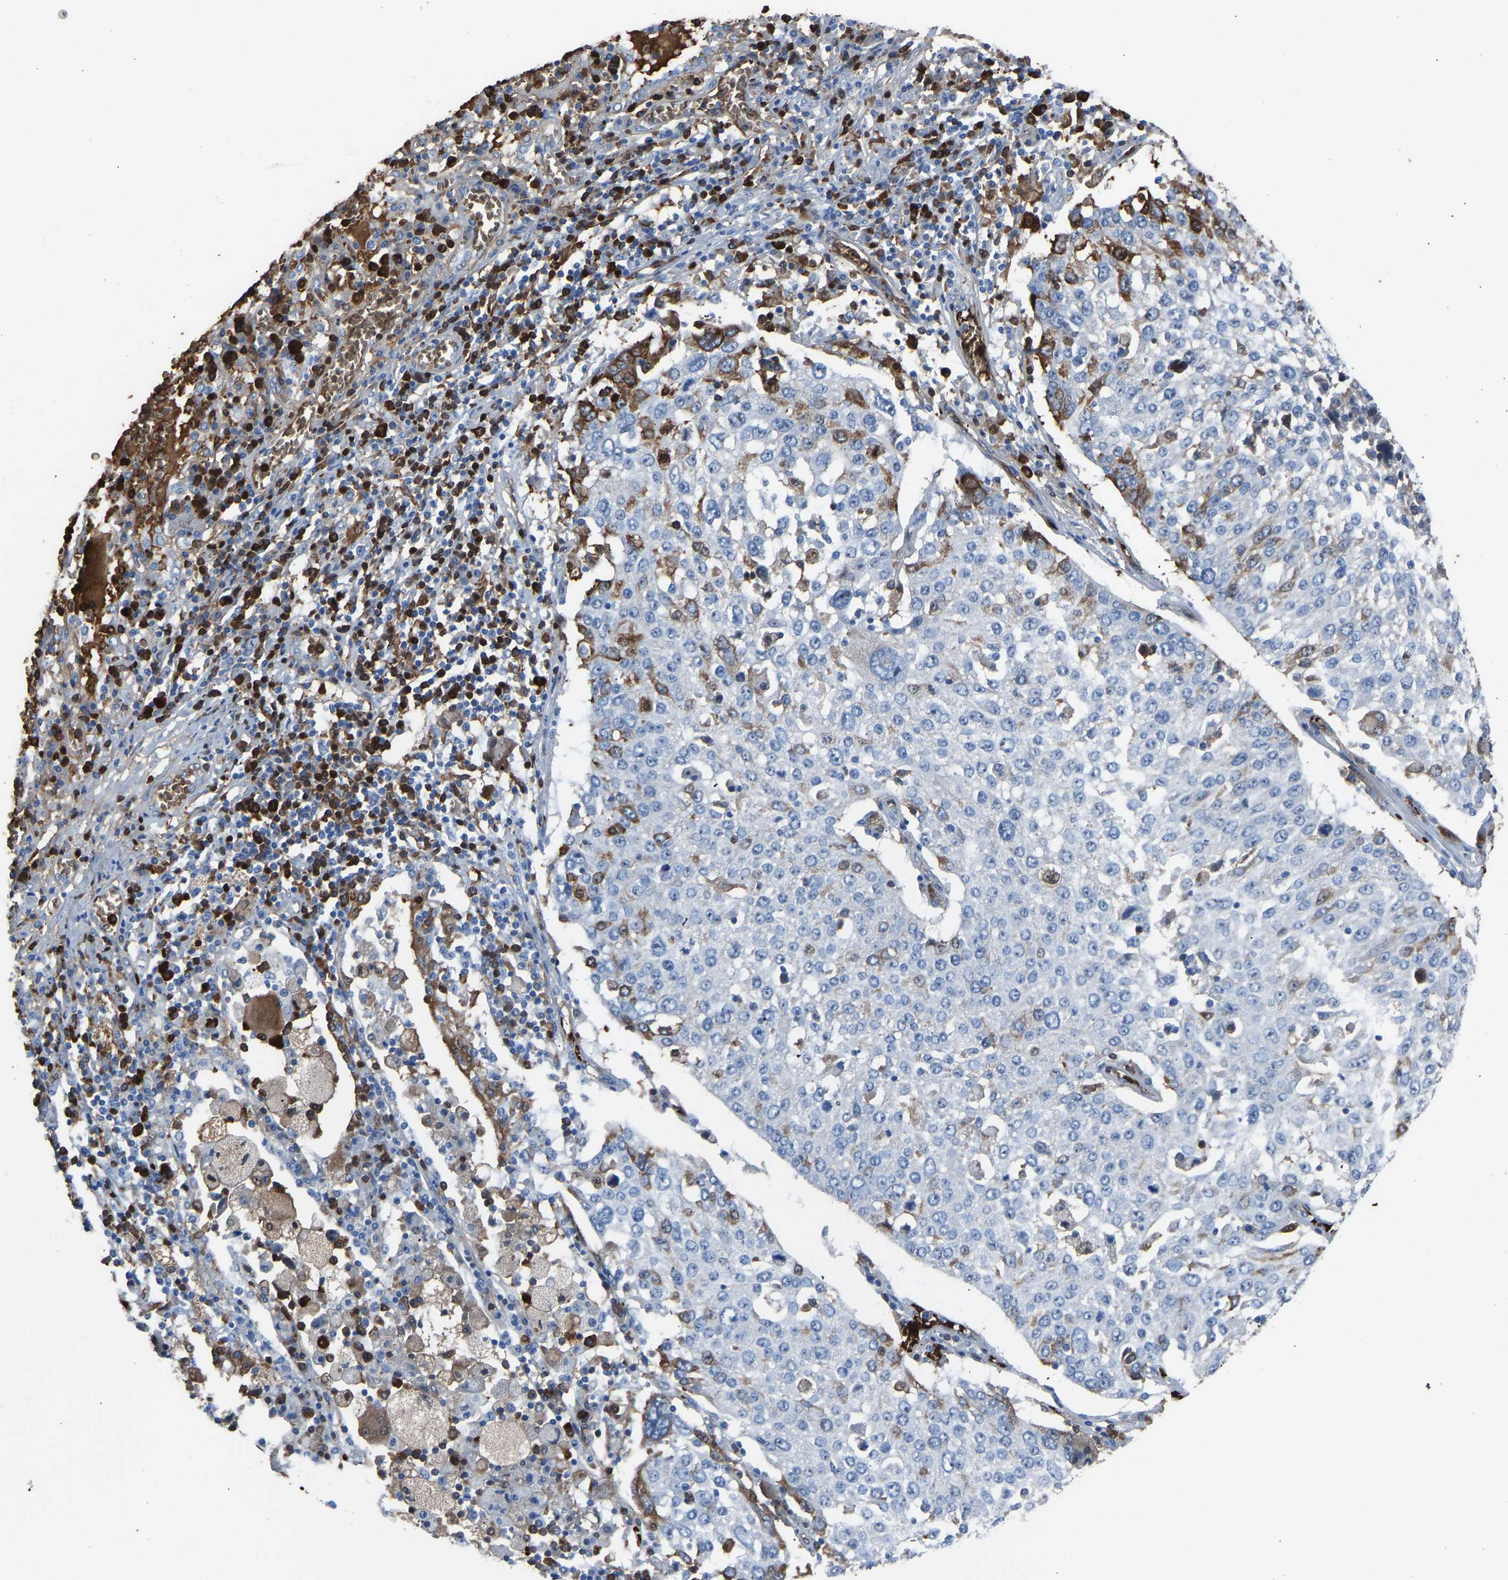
{"staining": {"intensity": "moderate", "quantity": "<25%", "location": "cytoplasmic/membranous"}, "tissue": "lung cancer", "cell_type": "Tumor cells", "image_type": "cancer", "snomed": [{"axis": "morphology", "description": "Squamous cell carcinoma, NOS"}, {"axis": "topography", "description": "Lung"}], "caption": "High-power microscopy captured an immunohistochemistry (IHC) photomicrograph of lung cancer, revealing moderate cytoplasmic/membranous staining in approximately <25% of tumor cells.", "gene": "PIGS", "patient": {"sex": "male", "age": 65}}